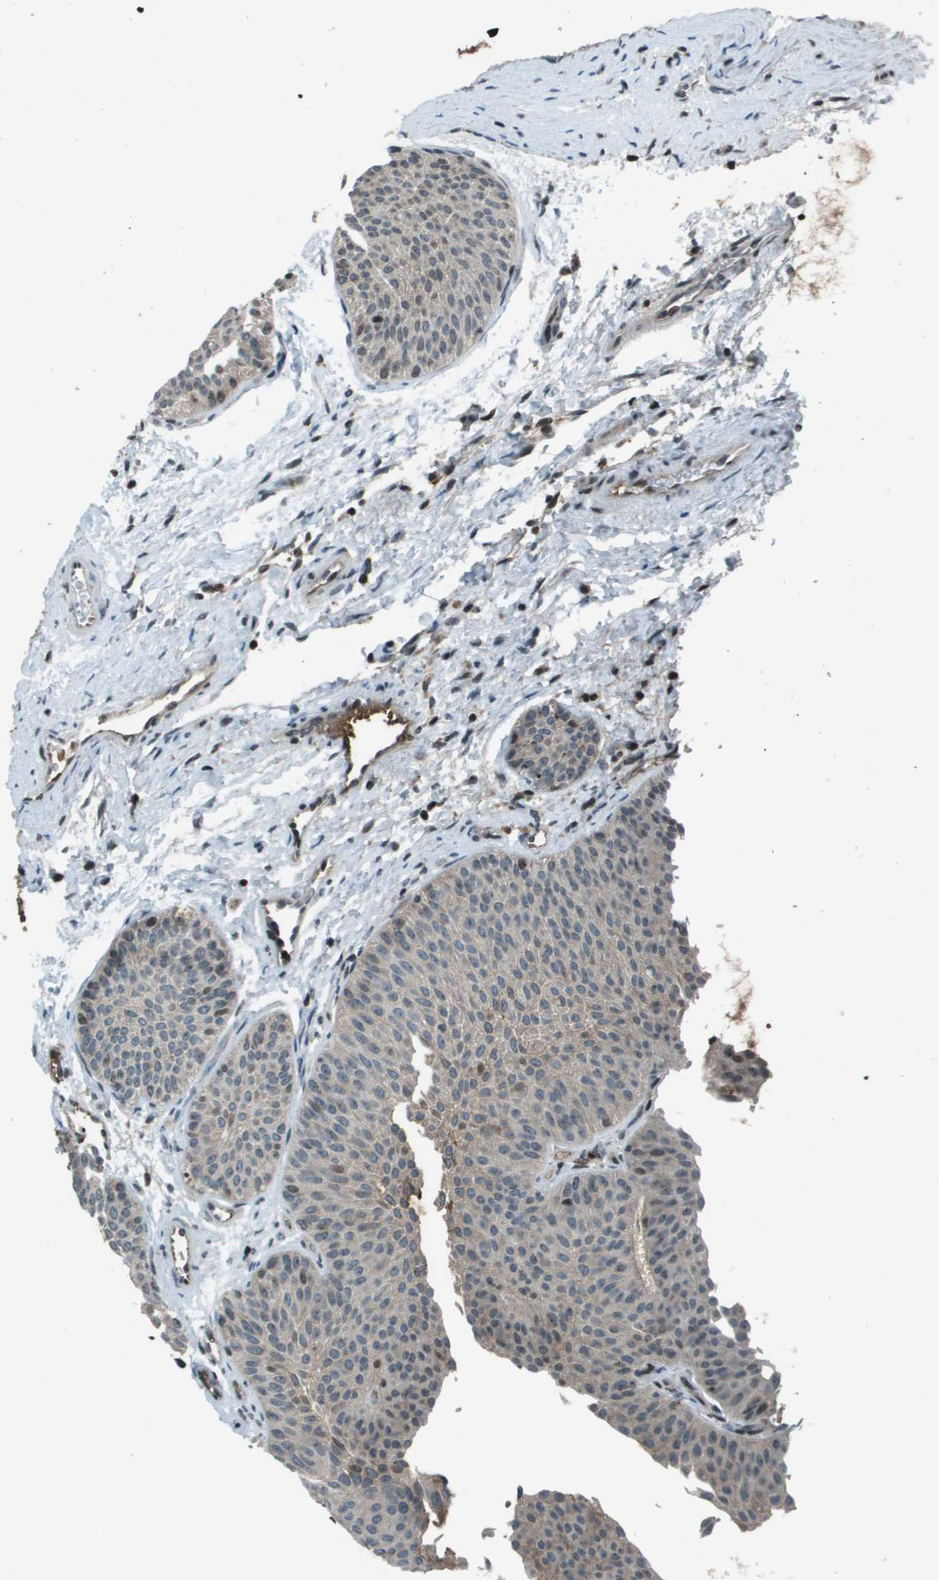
{"staining": {"intensity": "moderate", "quantity": "<25%", "location": "cytoplasmic/membranous,nuclear"}, "tissue": "urothelial cancer", "cell_type": "Tumor cells", "image_type": "cancer", "snomed": [{"axis": "morphology", "description": "Urothelial carcinoma, Low grade"}, {"axis": "topography", "description": "Urinary bladder"}], "caption": "Human urothelial cancer stained with a protein marker shows moderate staining in tumor cells.", "gene": "CXCL12", "patient": {"sex": "female", "age": 60}}